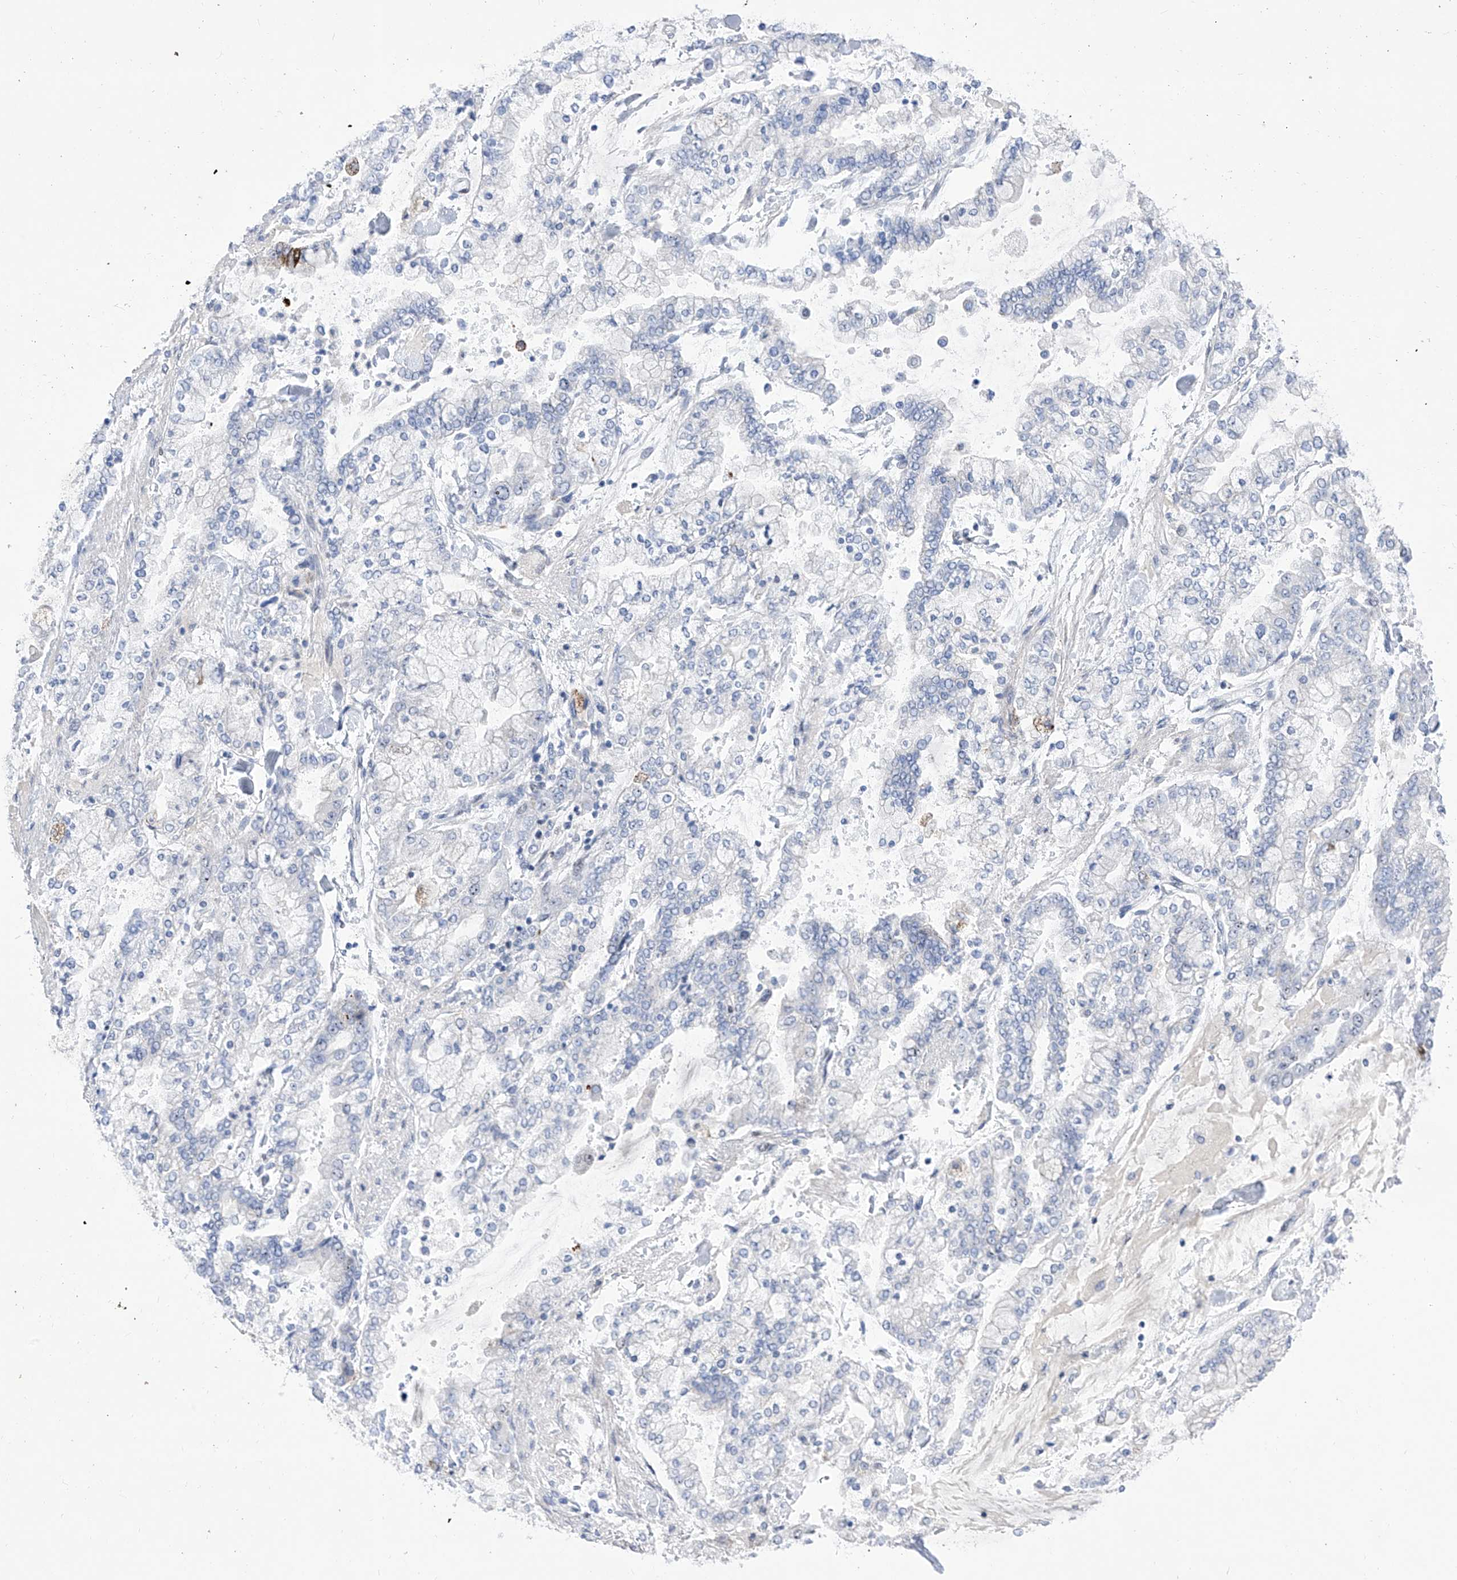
{"staining": {"intensity": "negative", "quantity": "none", "location": "none"}, "tissue": "stomach cancer", "cell_type": "Tumor cells", "image_type": "cancer", "snomed": [{"axis": "morphology", "description": "Normal tissue, NOS"}, {"axis": "morphology", "description": "Adenocarcinoma, NOS"}, {"axis": "topography", "description": "Stomach, upper"}, {"axis": "topography", "description": "Stomach"}], "caption": "The histopathology image shows no staining of tumor cells in stomach cancer. Brightfield microscopy of IHC stained with DAB (brown) and hematoxylin (blue), captured at high magnification.", "gene": "ATN1", "patient": {"sex": "male", "age": 76}}